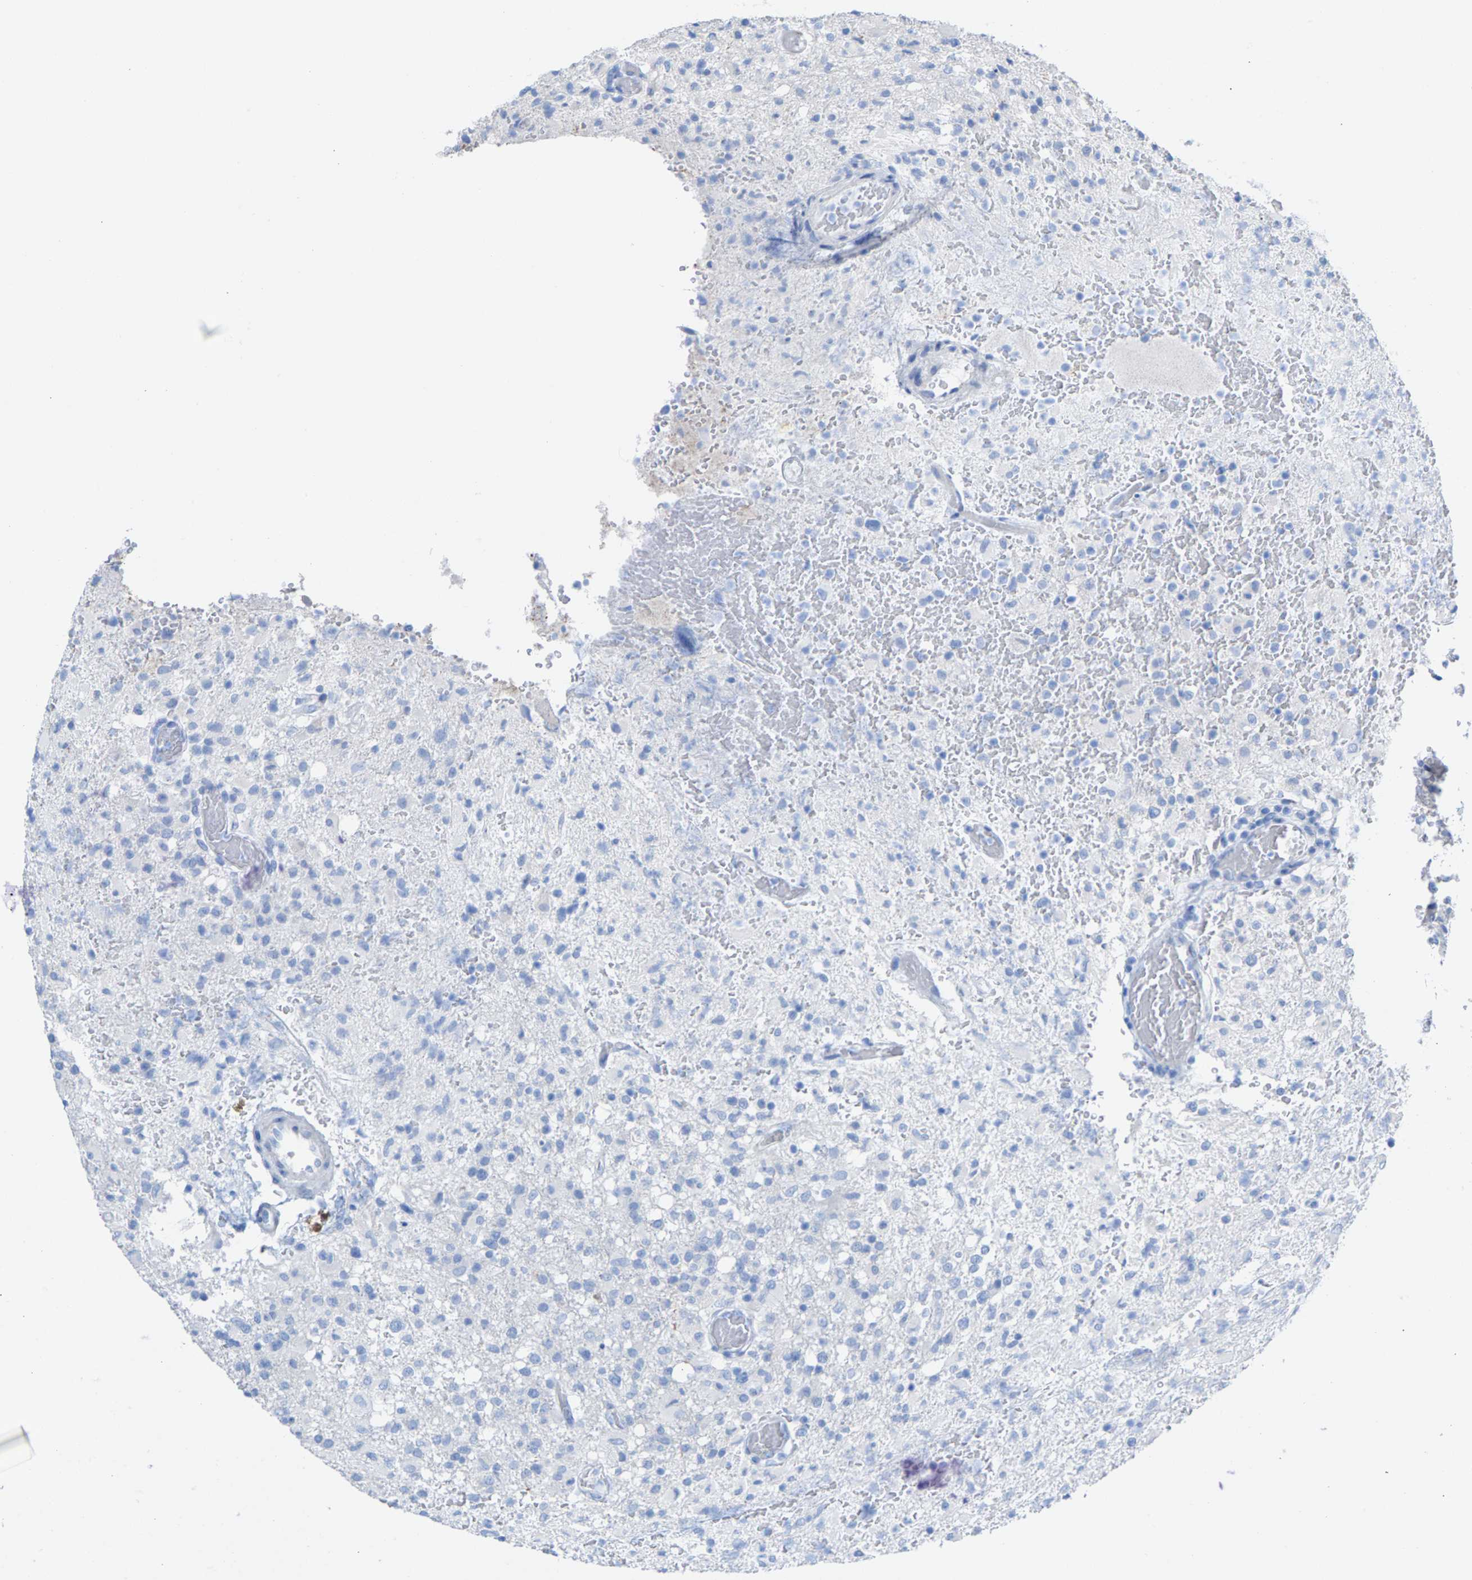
{"staining": {"intensity": "negative", "quantity": "none", "location": "none"}, "tissue": "glioma", "cell_type": "Tumor cells", "image_type": "cancer", "snomed": [{"axis": "morphology", "description": "Glioma, malignant, High grade"}, {"axis": "topography", "description": "Brain"}], "caption": "Immunohistochemistry photomicrograph of human malignant glioma (high-grade) stained for a protein (brown), which reveals no expression in tumor cells.", "gene": "CPA1", "patient": {"sex": "female", "age": 57}}